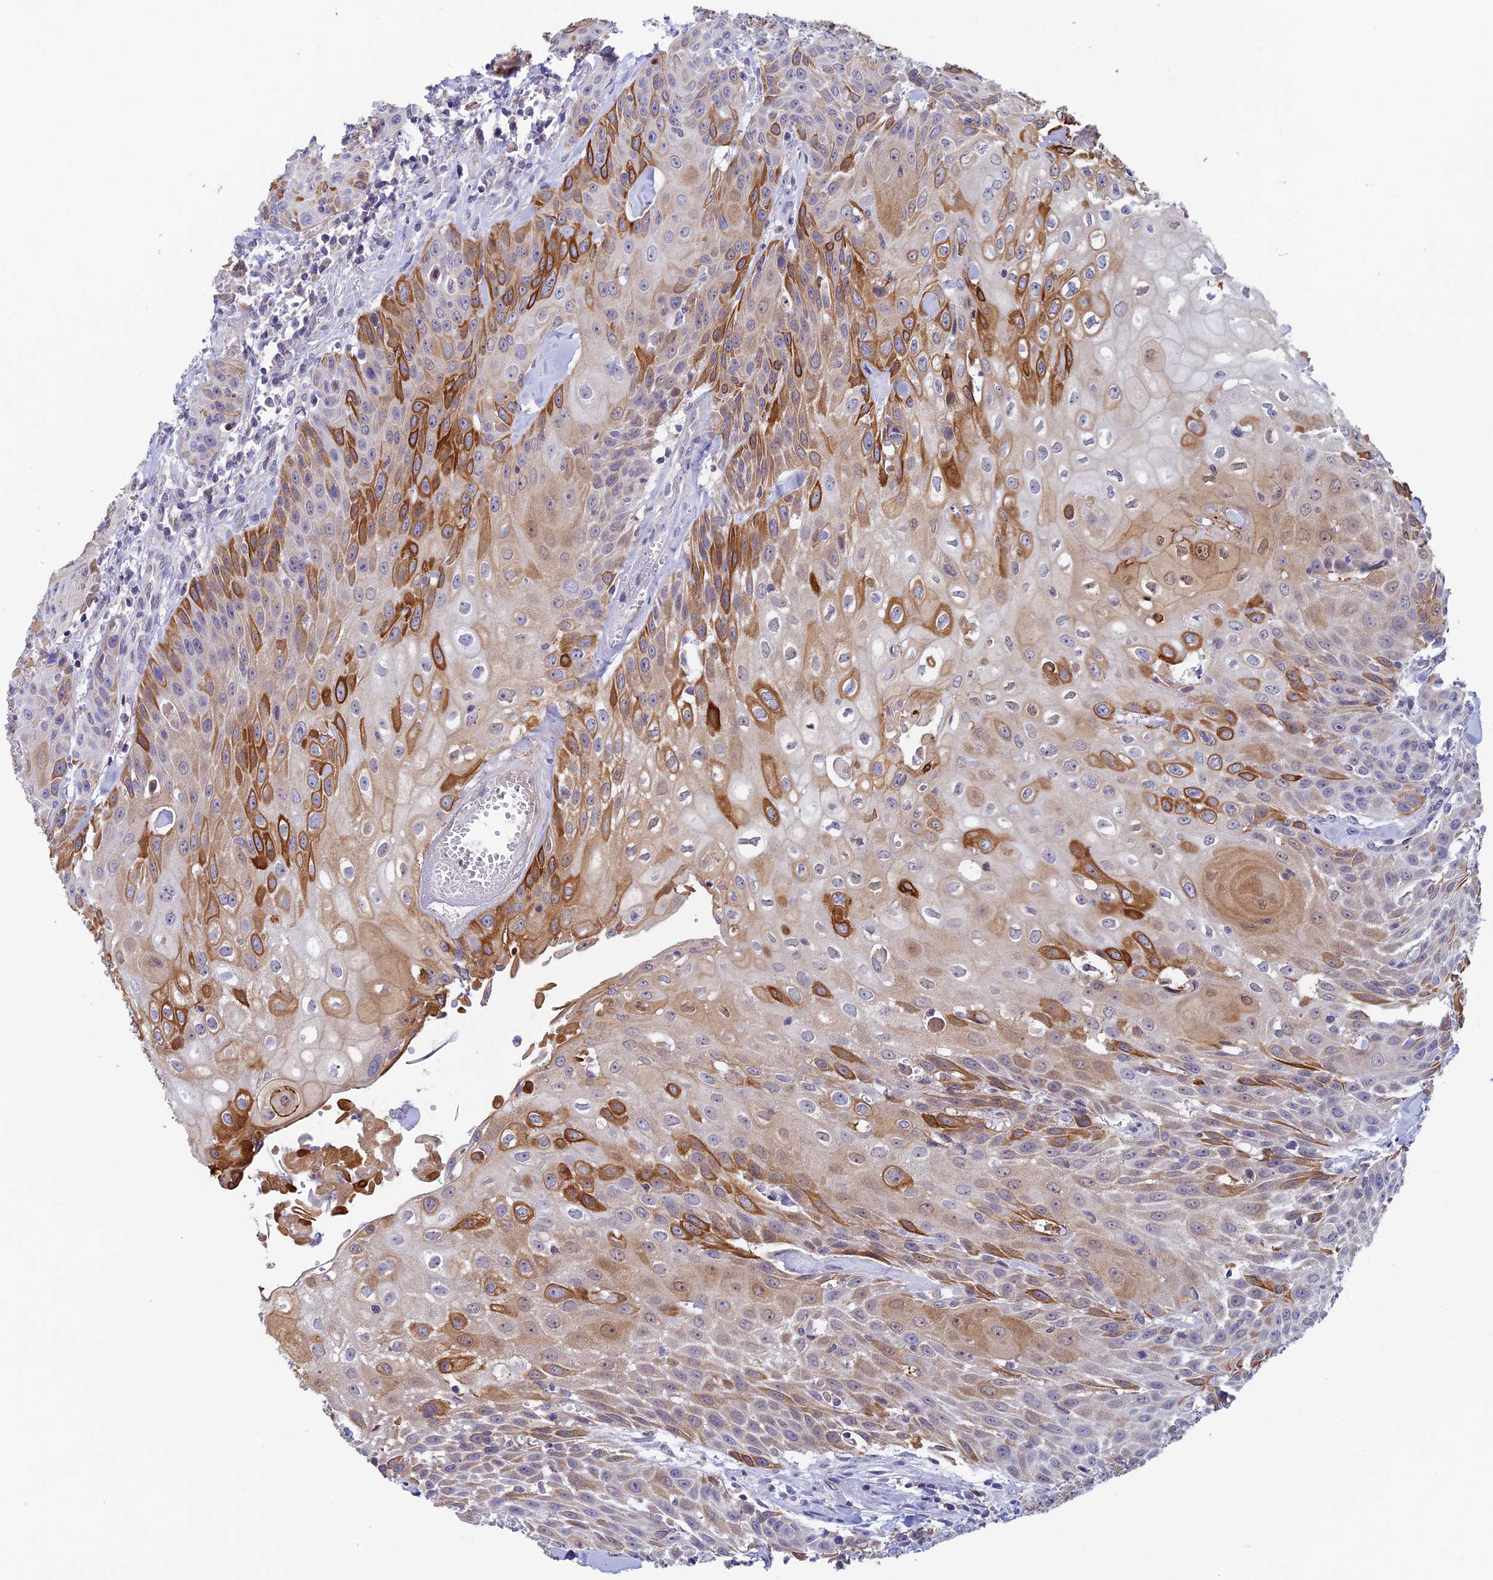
{"staining": {"intensity": "moderate", "quantity": "25%-75%", "location": "cytoplasmic/membranous"}, "tissue": "head and neck cancer", "cell_type": "Tumor cells", "image_type": "cancer", "snomed": [{"axis": "morphology", "description": "Squamous cell carcinoma, NOS"}, {"axis": "topography", "description": "Oral tissue"}, {"axis": "topography", "description": "Head-Neck"}], "caption": "A micrograph of human squamous cell carcinoma (head and neck) stained for a protein reveals moderate cytoplasmic/membranous brown staining in tumor cells.", "gene": "REXO5", "patient": {"sex": "female", "age": 82}}